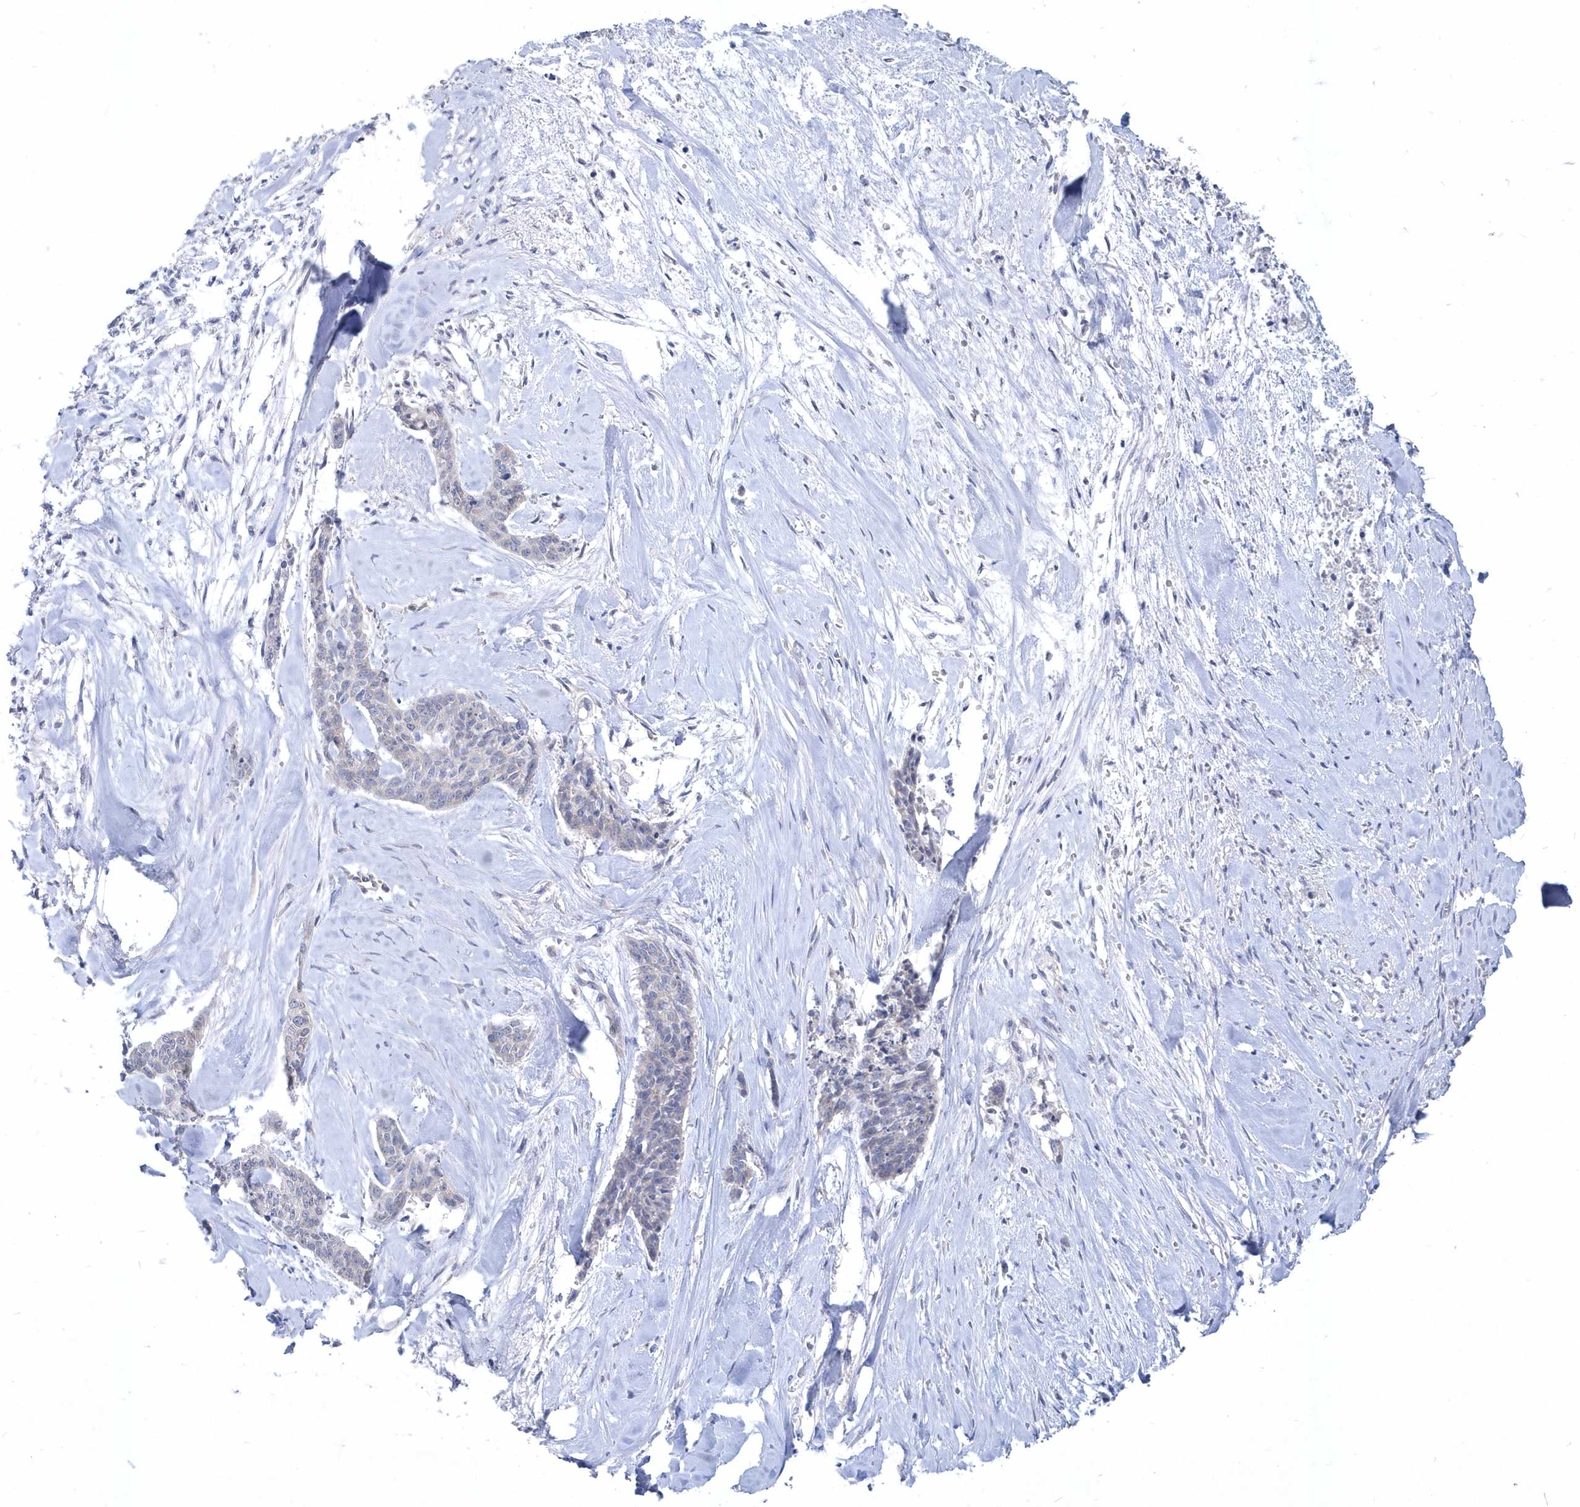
{"staining": {"intensity": "negative", "quantity": "none", "location": "none"}, "tissue": "skin cancer", "cell_type": "Tumor cells", "image_type": "cancer", "snomed": [{"axis": "morphology", "description": "Basal cell carcinoma"}, {"axis": "topography", "description": "Skin"}], "caption": "The photomicrograph reveals no staining of tumor cells in basal cell carcinoma (skin).", "gene": "DGAT1", "patient": {"sex": "female", "age": 64}}